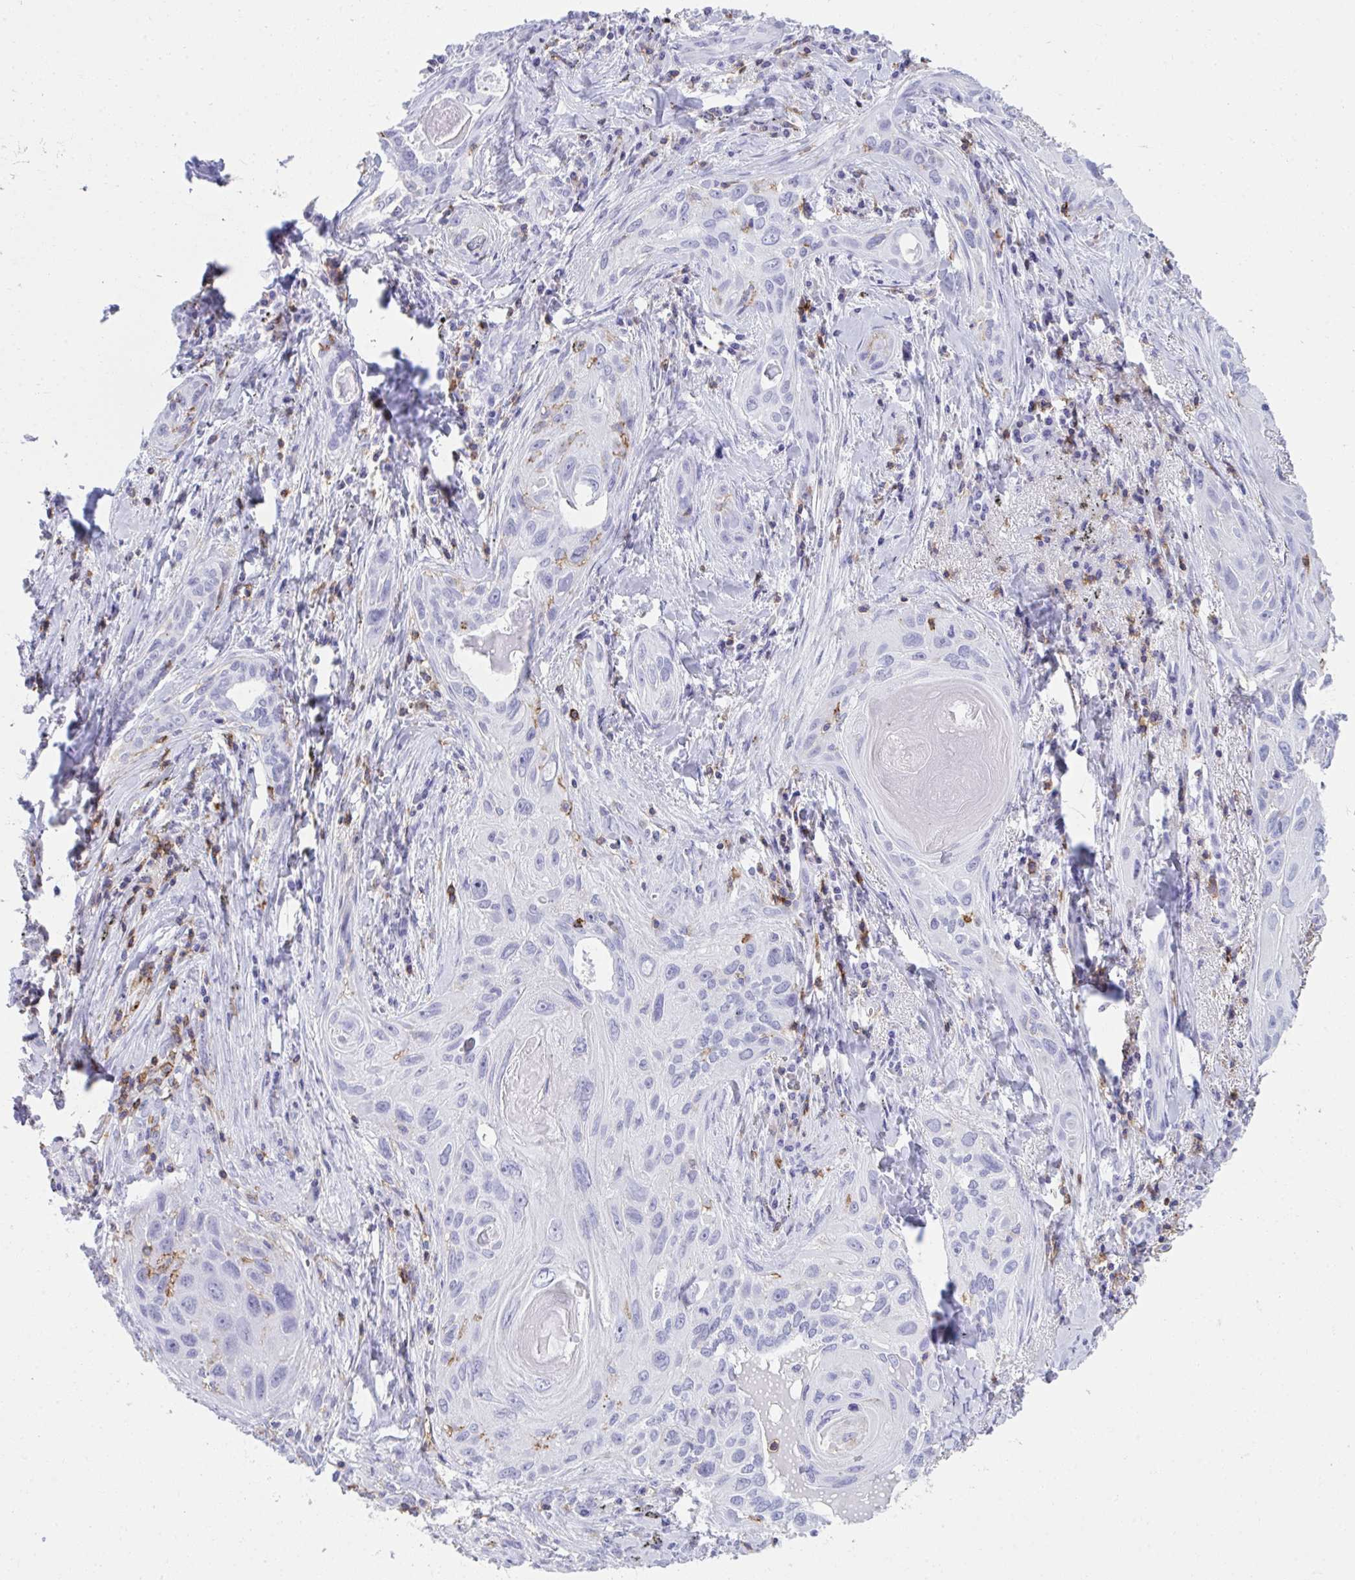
{"staining": {"intensity": "negative", "quantity": "none", "location": "none"}, "tissue": "lung cancer", "cell_type": "Tumor cells", "image_type": "cancer", "snomed": [{"axis": "morphology", "description": "Squamous cell carcinoma, NOS"}, {"axis": "topography", "description": "Lung"}], "caption": "Lung cancer stained for a protein using immunohistochemistry (IHC) demonstrates no expression tumor cells.", "gene": "SPN", "patient": {"sex": "male", "age": 79}}